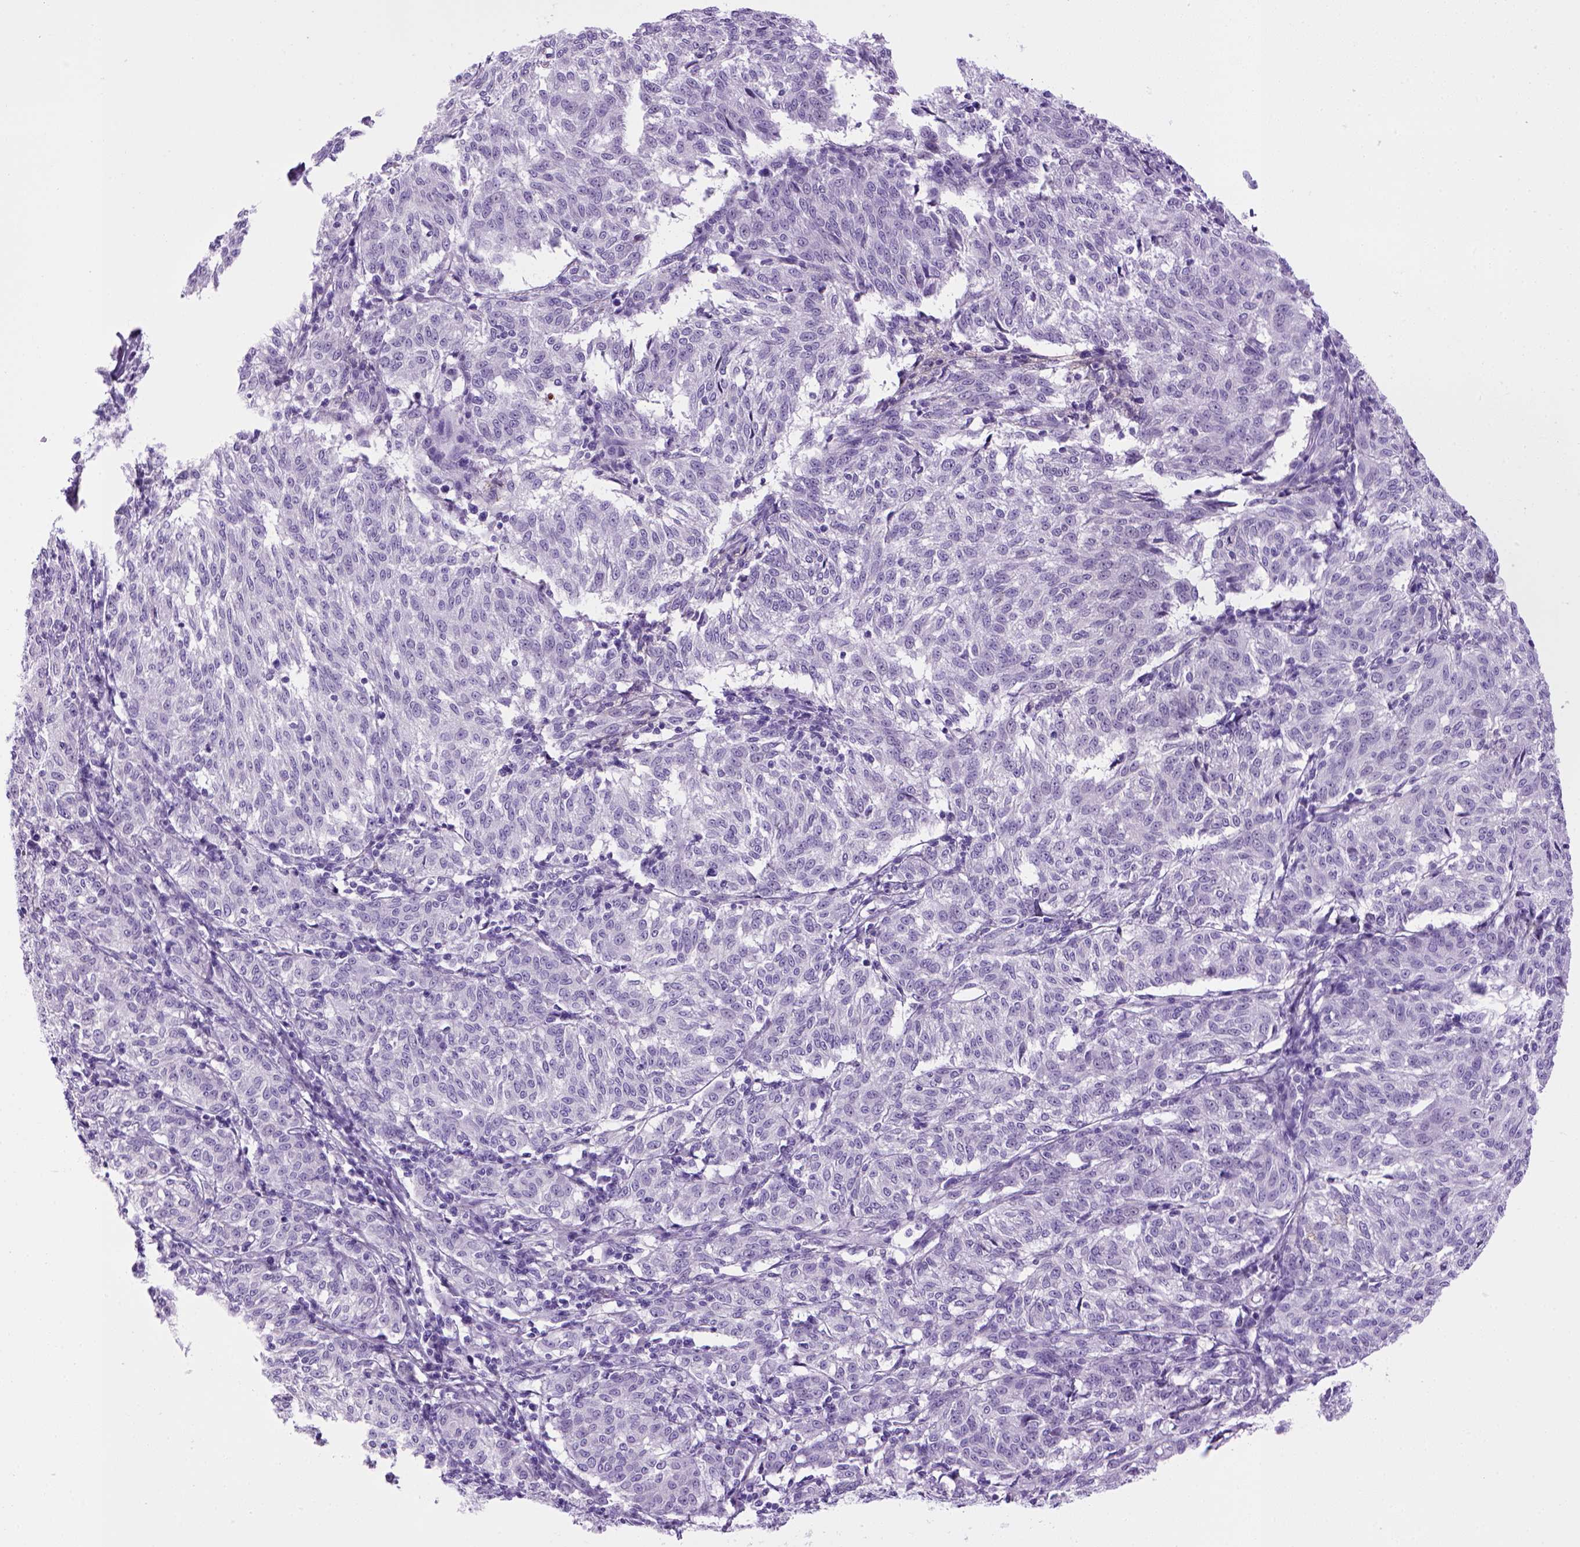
{"staining": {"intensity": "negative", "quantity": "none", "location": "none"}, "tissue": "melanoma", "cell_type": "Tumor cells", "image_type": "cancer", "snomed": [{"axis": "morphology", "description": "Malignant melanoma, NOS"}, {"axis": "topography", "description": "Skin"}], "caption": "This photomicrograph is of malignant melanoma stained with immunohistochemistry to label a protein in brown with the nuclei are counter-stained blue. There is no positivity in tumor cells. (IHC, brightfield microscopy, high magnification).", "gene": "SGCG", "patient": {"sex": "female", "age": 72}}